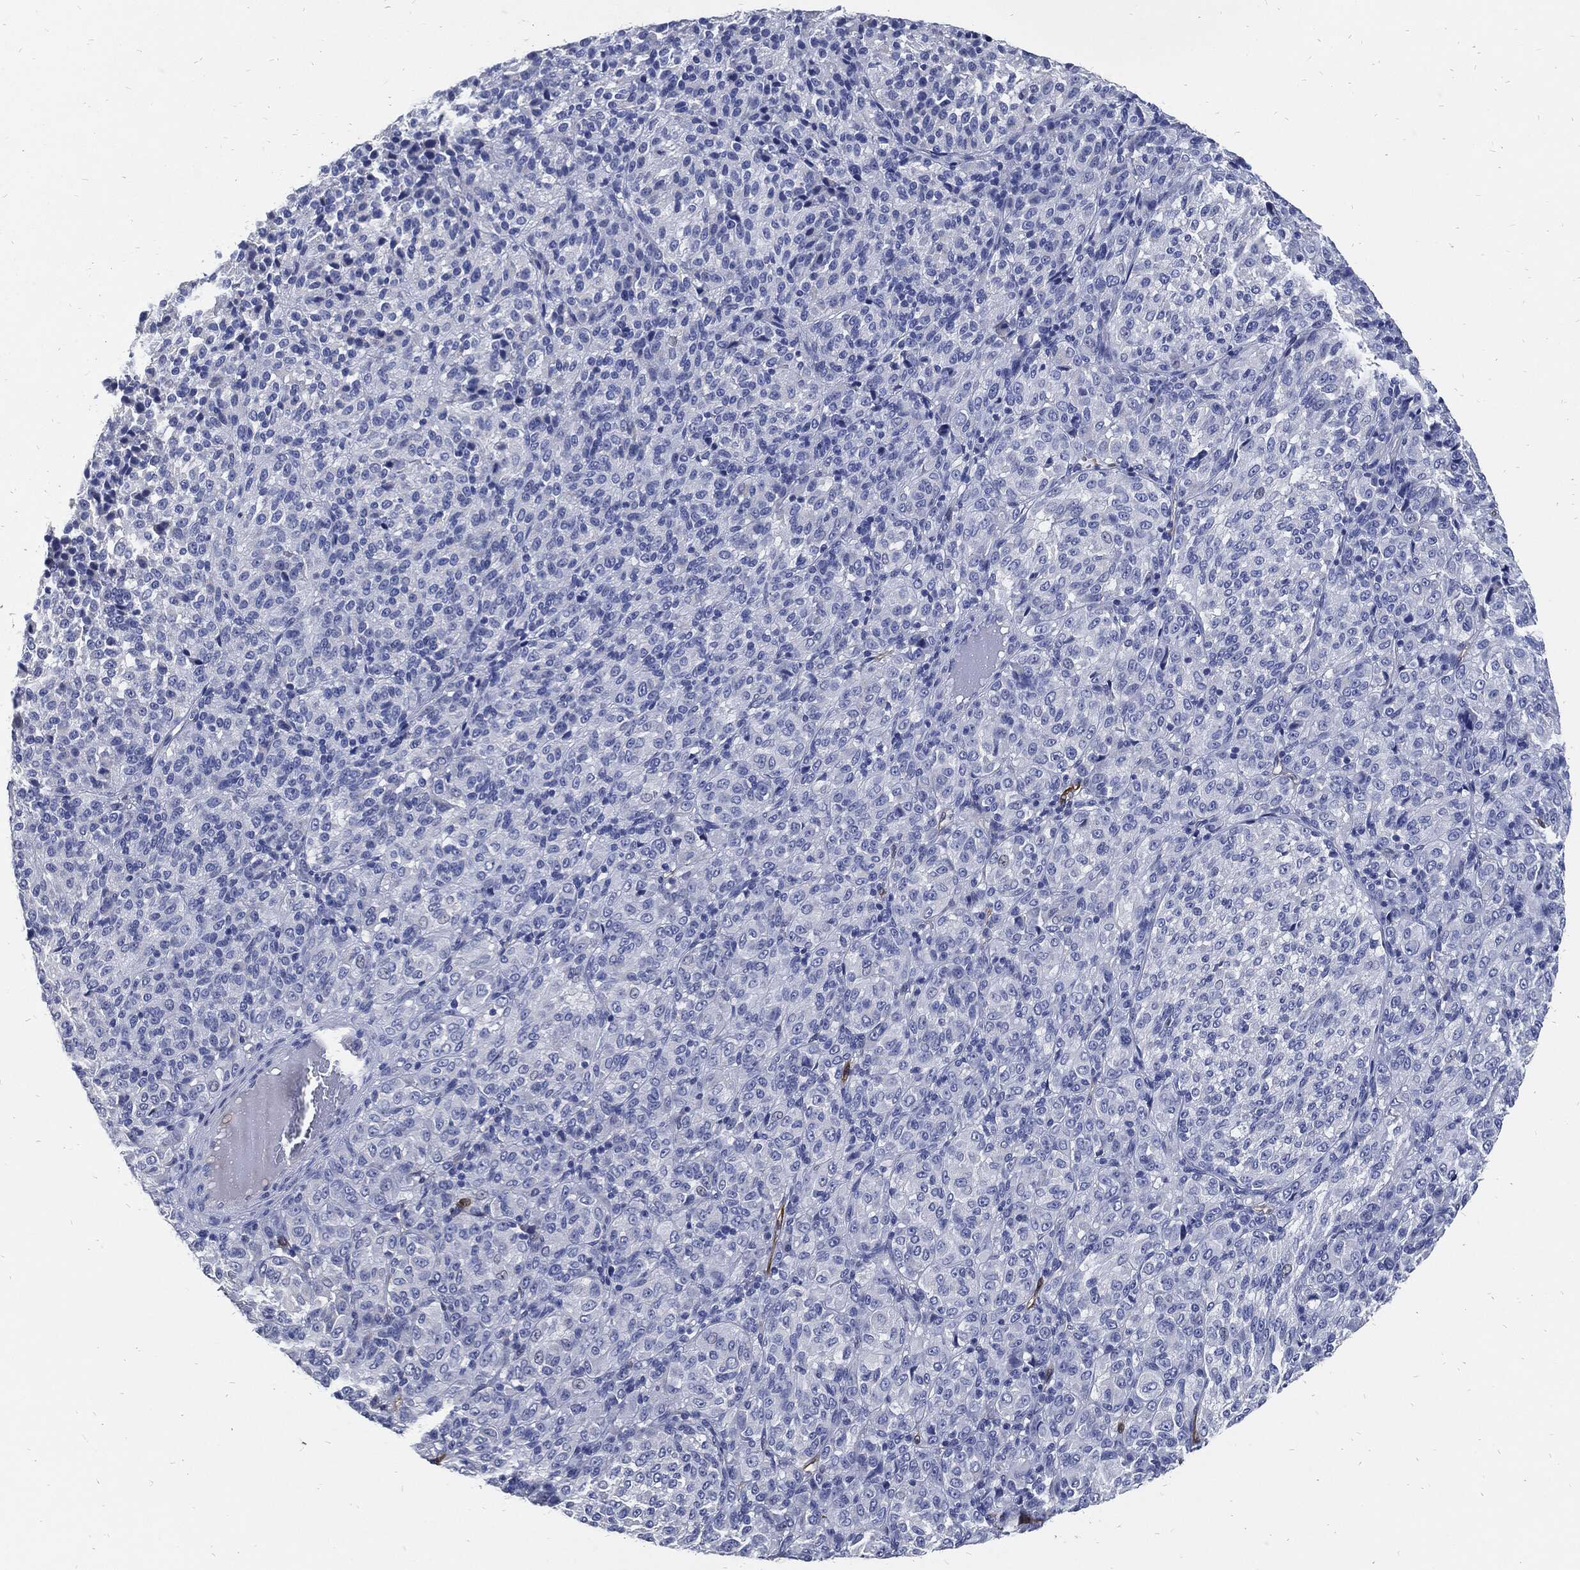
{"staining": {"intensity": "negative", "quantity": "none", "location": "none"}, "tissue": "melanoma", "cell_type": "Tumor cells", "image_type": "cancer", "snomed": [{"axis": "morphology", "description": "Malignant melanoma, Metastatic site"}, {"axis": "topography", "description": "Brain"}], "caption": "Immunohistochemistry (IHC) of melanoma demonstrates no expression in tumor cells. Brightfield microscopy of IHC stained with DAB (brown) and hematoxylin (blue), captured at high magnification.", "gene": "FABP4", "patient": {"sex": "female", "age": 56}}